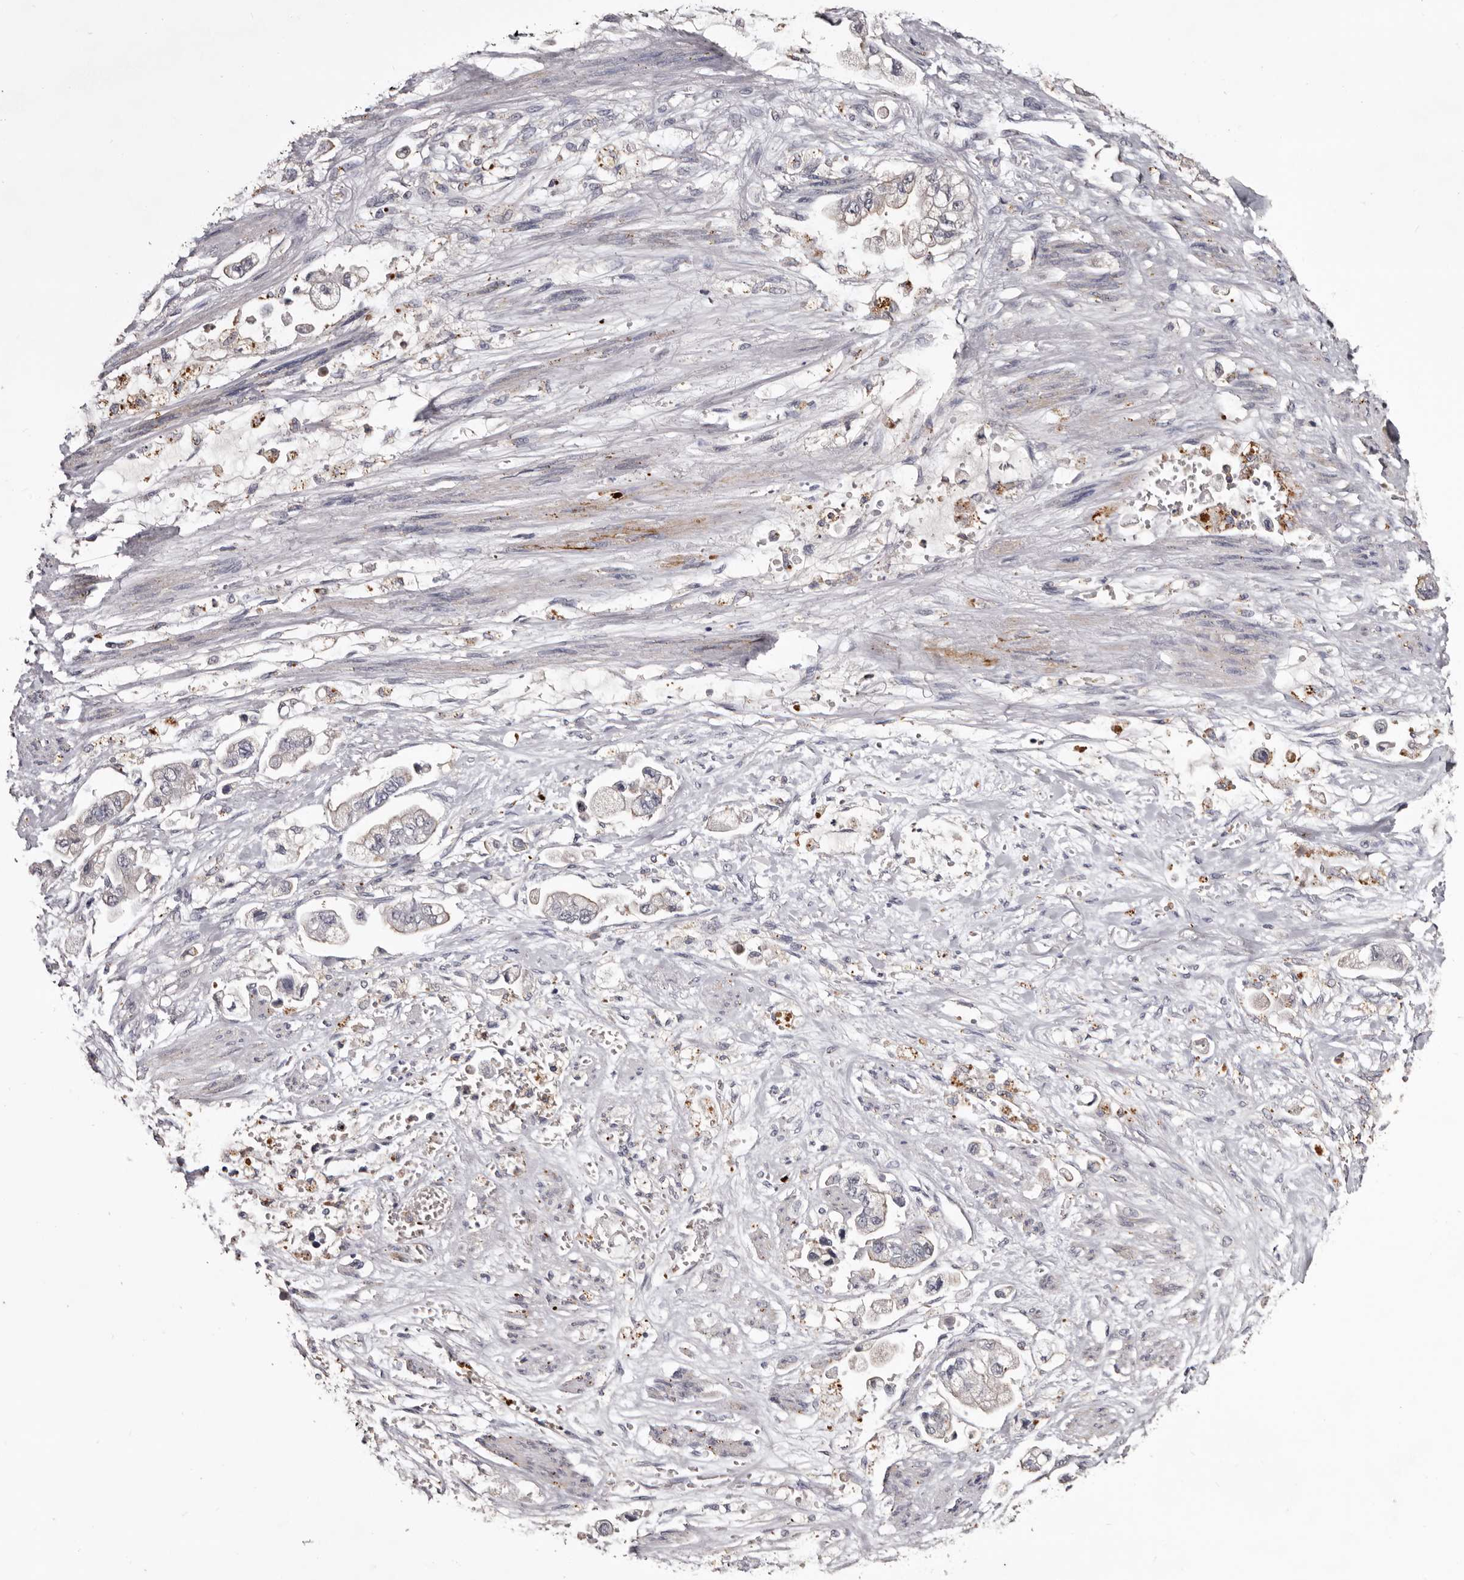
{"staining": {"intensity": "negative", "quantity": "none", "location": "none"}, "tissue": "stomach cancer", "cell_type": "Tumor cells", "image_type": "cancer", "snomed": [{"axis": "morphology", "description": "Adenocarcinoma, NOS"}, {"axis": "topography", "description": "Stomach"}], "caption": "A high-resolution photomicrograph shows immunohistochemistry (IHC) staining of stomach adenocarcinoma, which demonstrates no significant expression in tumor cells.", "gene": "SLC10A4", "patient": {"sex": "male", "age": 62}}